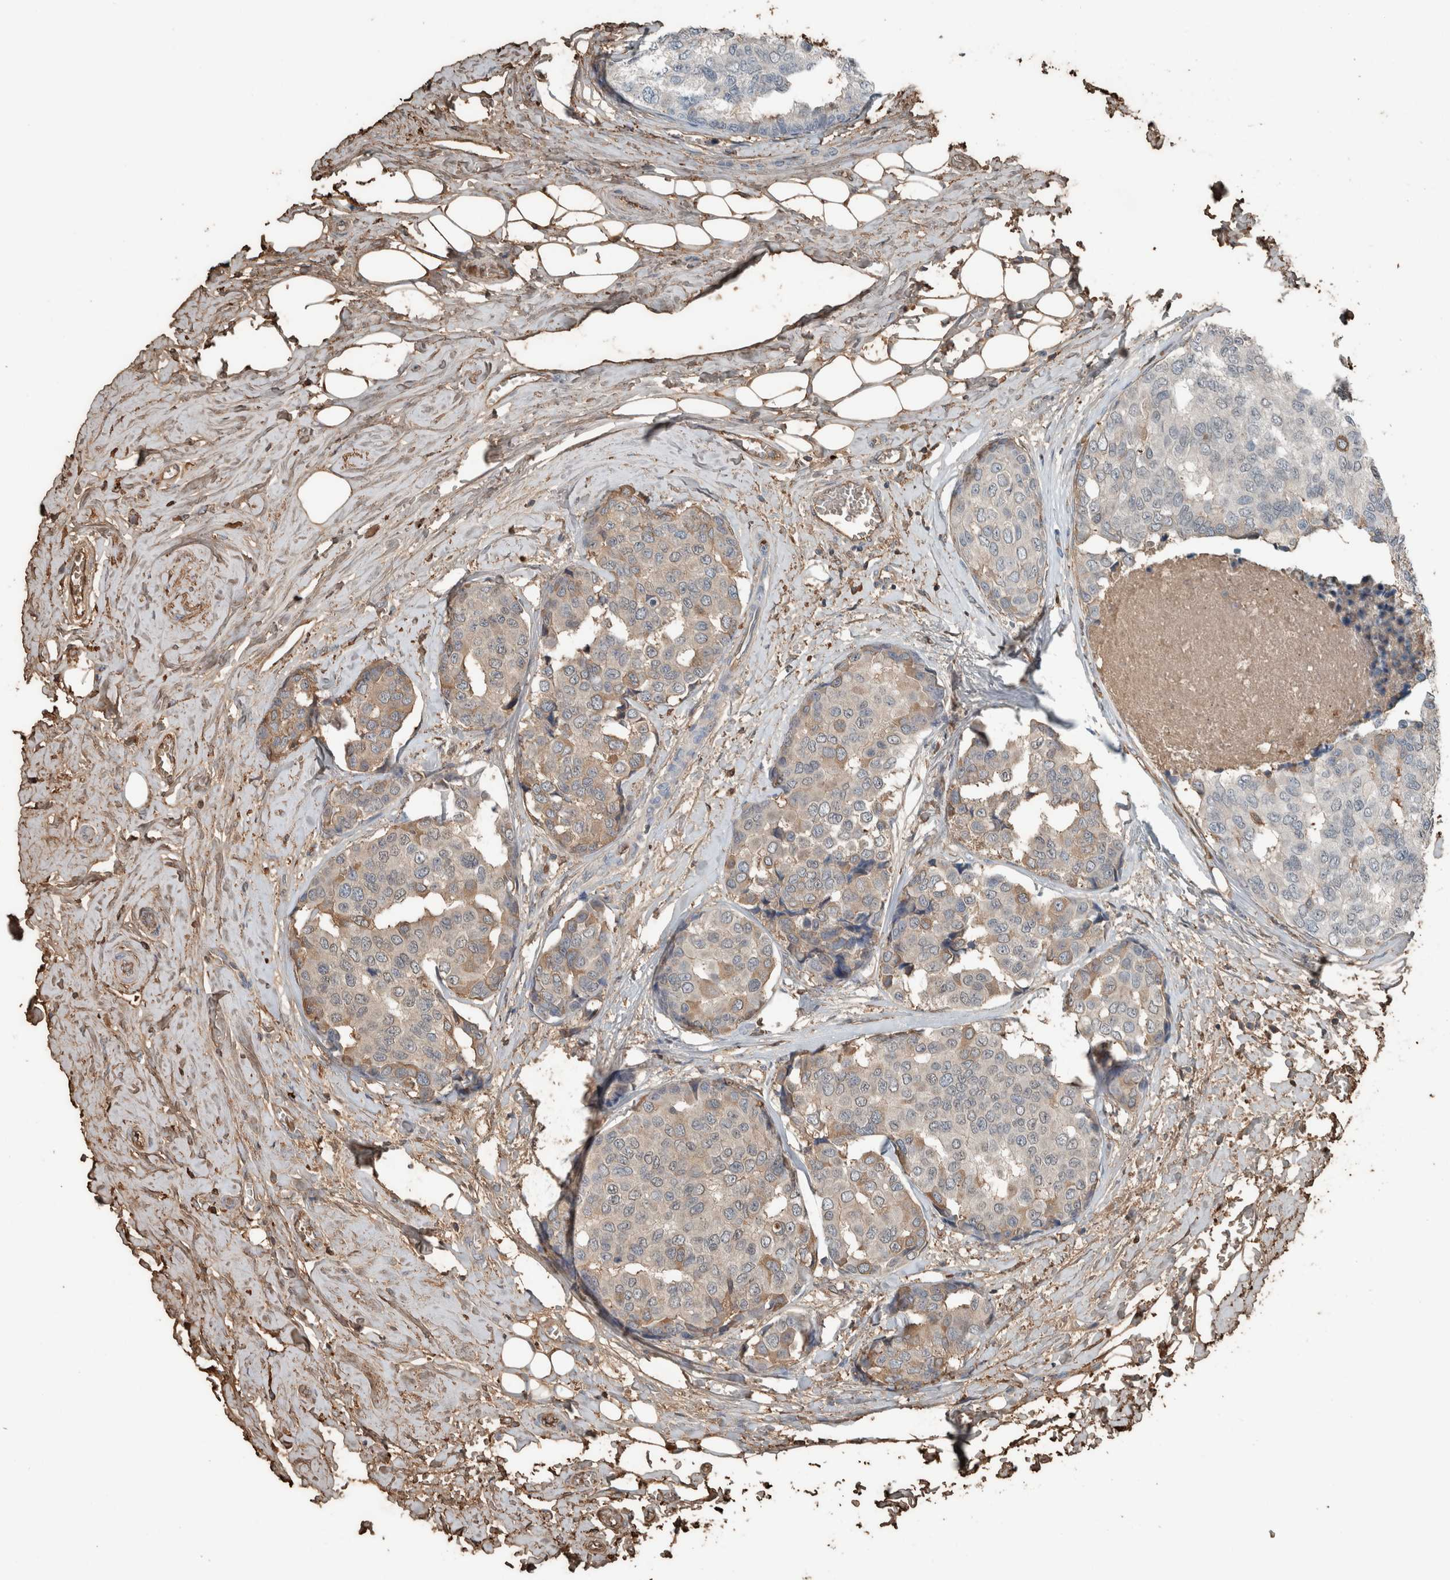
{"staining": {"intensity": "weak", "quantity": "25%-75%", "location": "cytoplasmic/membranous,nuclear"}, "tissue": "breast cancer", "cell_type": "Tumor cells", "image_type": "cancer", "snomed": [{"axis": "morphology", "description": "Normal tissue, NOS"}, {"axis": "morphology", "description": "Duct carcinoma"}, {"axis": "topography", "description": "Breast"}], "caption": "An IHC photomicrograph of neoplastic tissue is shown. Protein staining in brown shows weak cytoplasmic/membranous and nuclear positivity in intraductal carcinoma (breast) within tumor cells.", "gene": "USP34", "patient": {"sex": "female", "age": 43}}